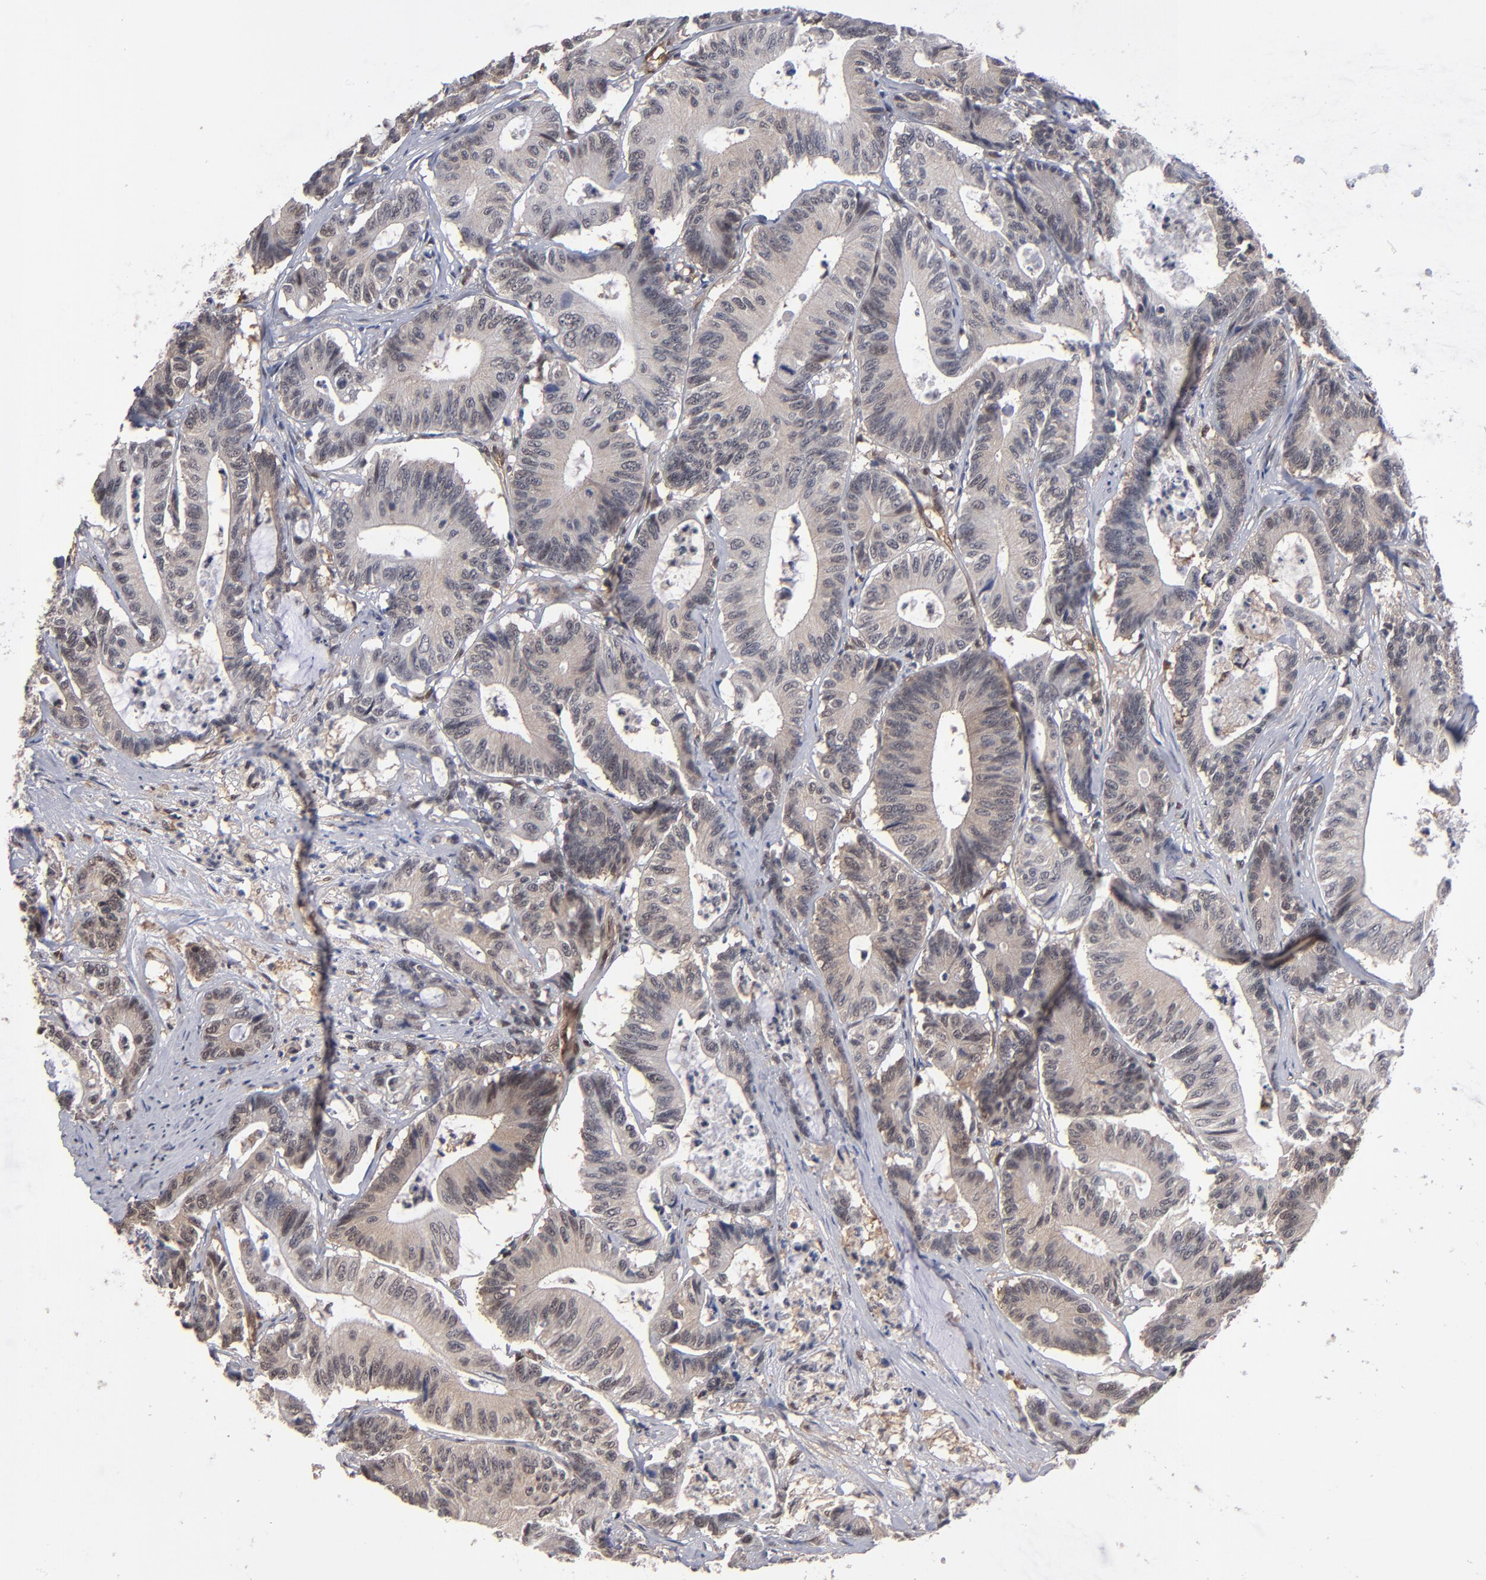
{"staining": {"intensity": "weak", "quantity": ">75%", "location": "cytoplasmic/membranous"}, "tissue": "colorectal cancer", "cell_type": "Tumor cells", "image_type": "cancer", "snomed": [{"axis": "morphology", "description": "Adenocarcinoma, NOS"}, {"axis": "topography", "description": "Colon"}], "caption": "Approximately >75% of tumor cells in colorectal adenocarcinoma demonstrate weak cytoplasmic/membranous protein staining as visualized by brown immunohistochemical staining.", "gene": "HUWE1", "patient": {"sex": "female", "age": 84}}